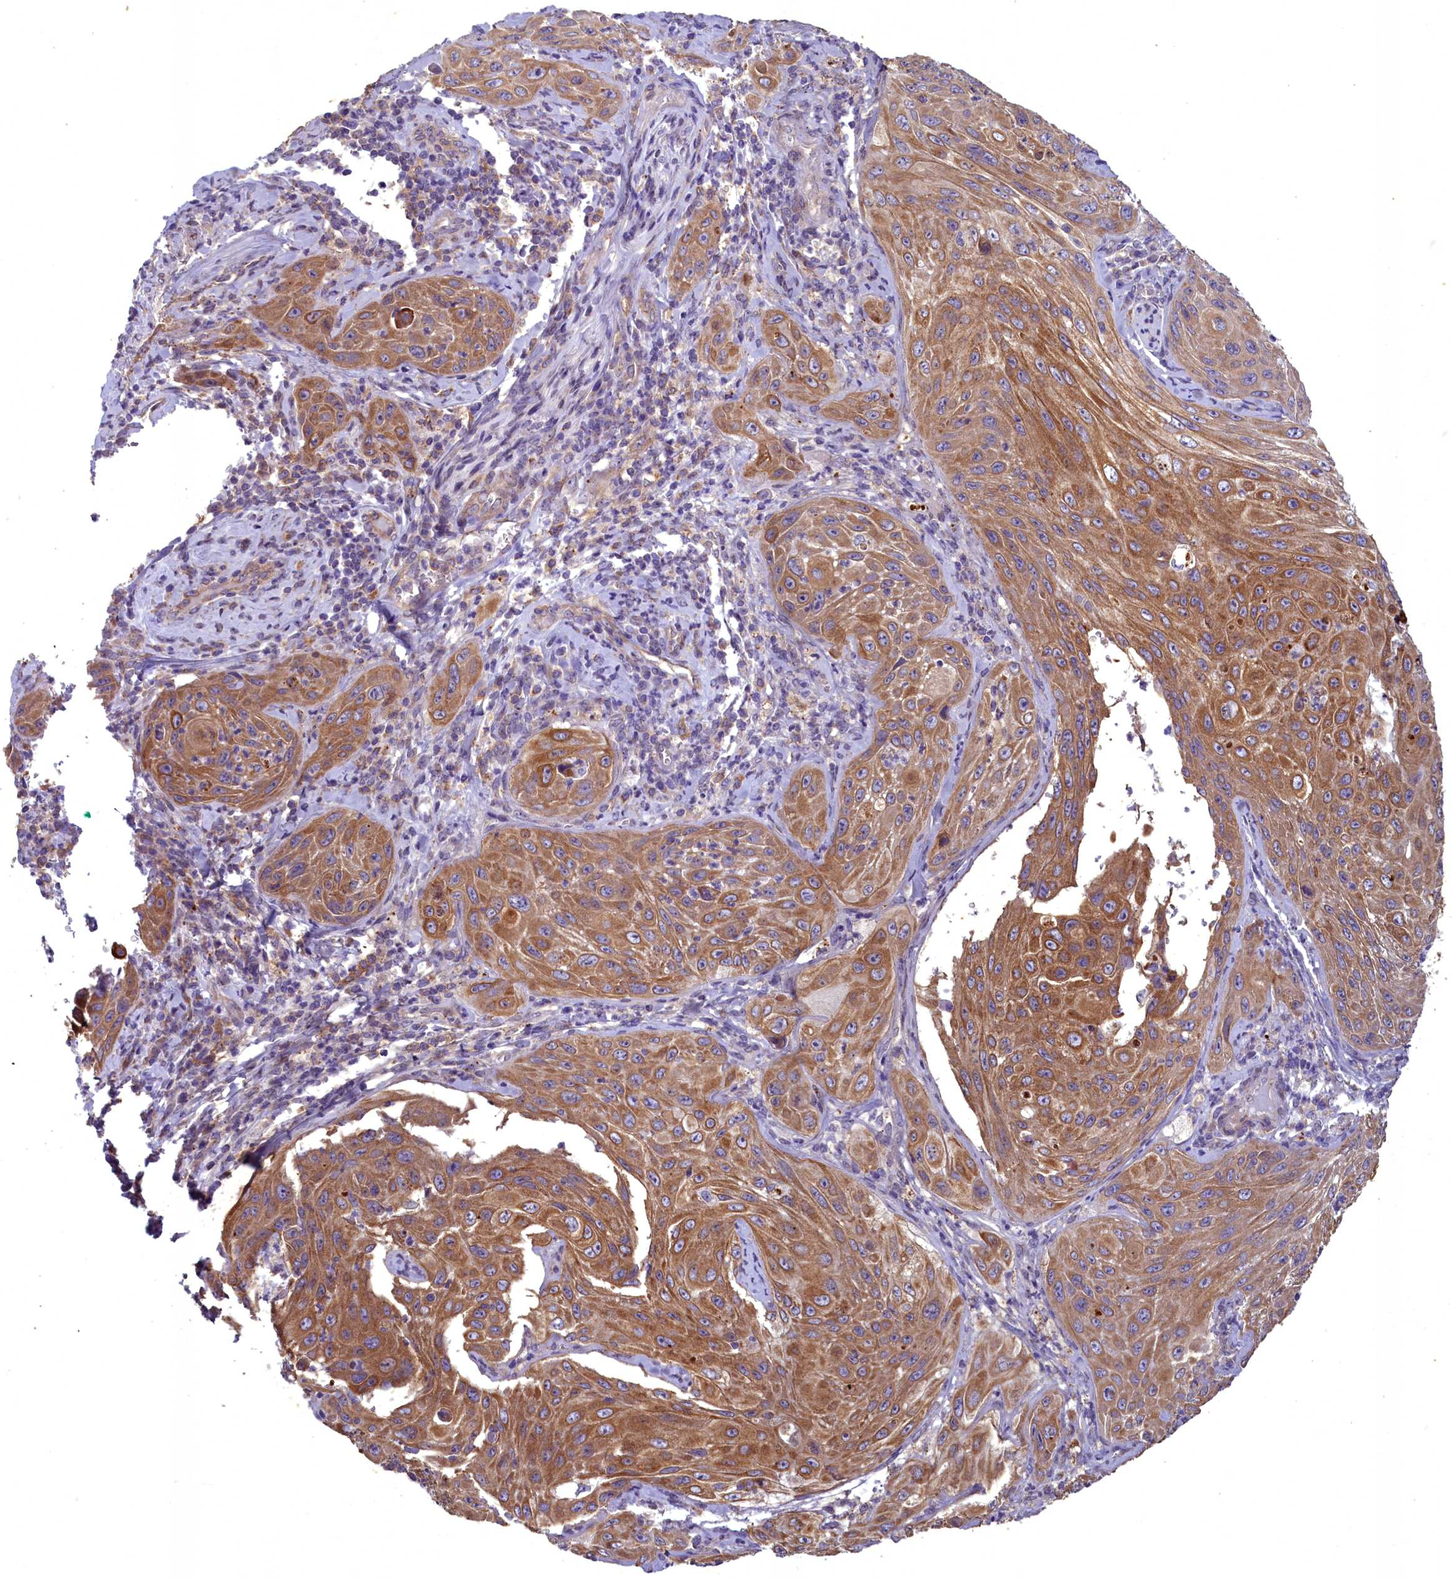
{"staining": {"intensity": "moderate", "quantity": ">75%", "location": "cytoplasmic/membranous"}, "tissue": "cervical cancer", "cell_type": "Tumor cells", "image_type": "cancer", "snomed": [{"axis": "morphology", "description": "Squamous cell carcinoma, NOS"}, {"axis": "topography", "description": "Cervix"}], "caption": "Human cervical cancer stained with a brown dye shows moderate cytoplasmic/membranous positive positivity in about >75% of tumor cells.", "gene": "ACAD8", "patient": {"sex": "female", "age": 42}}